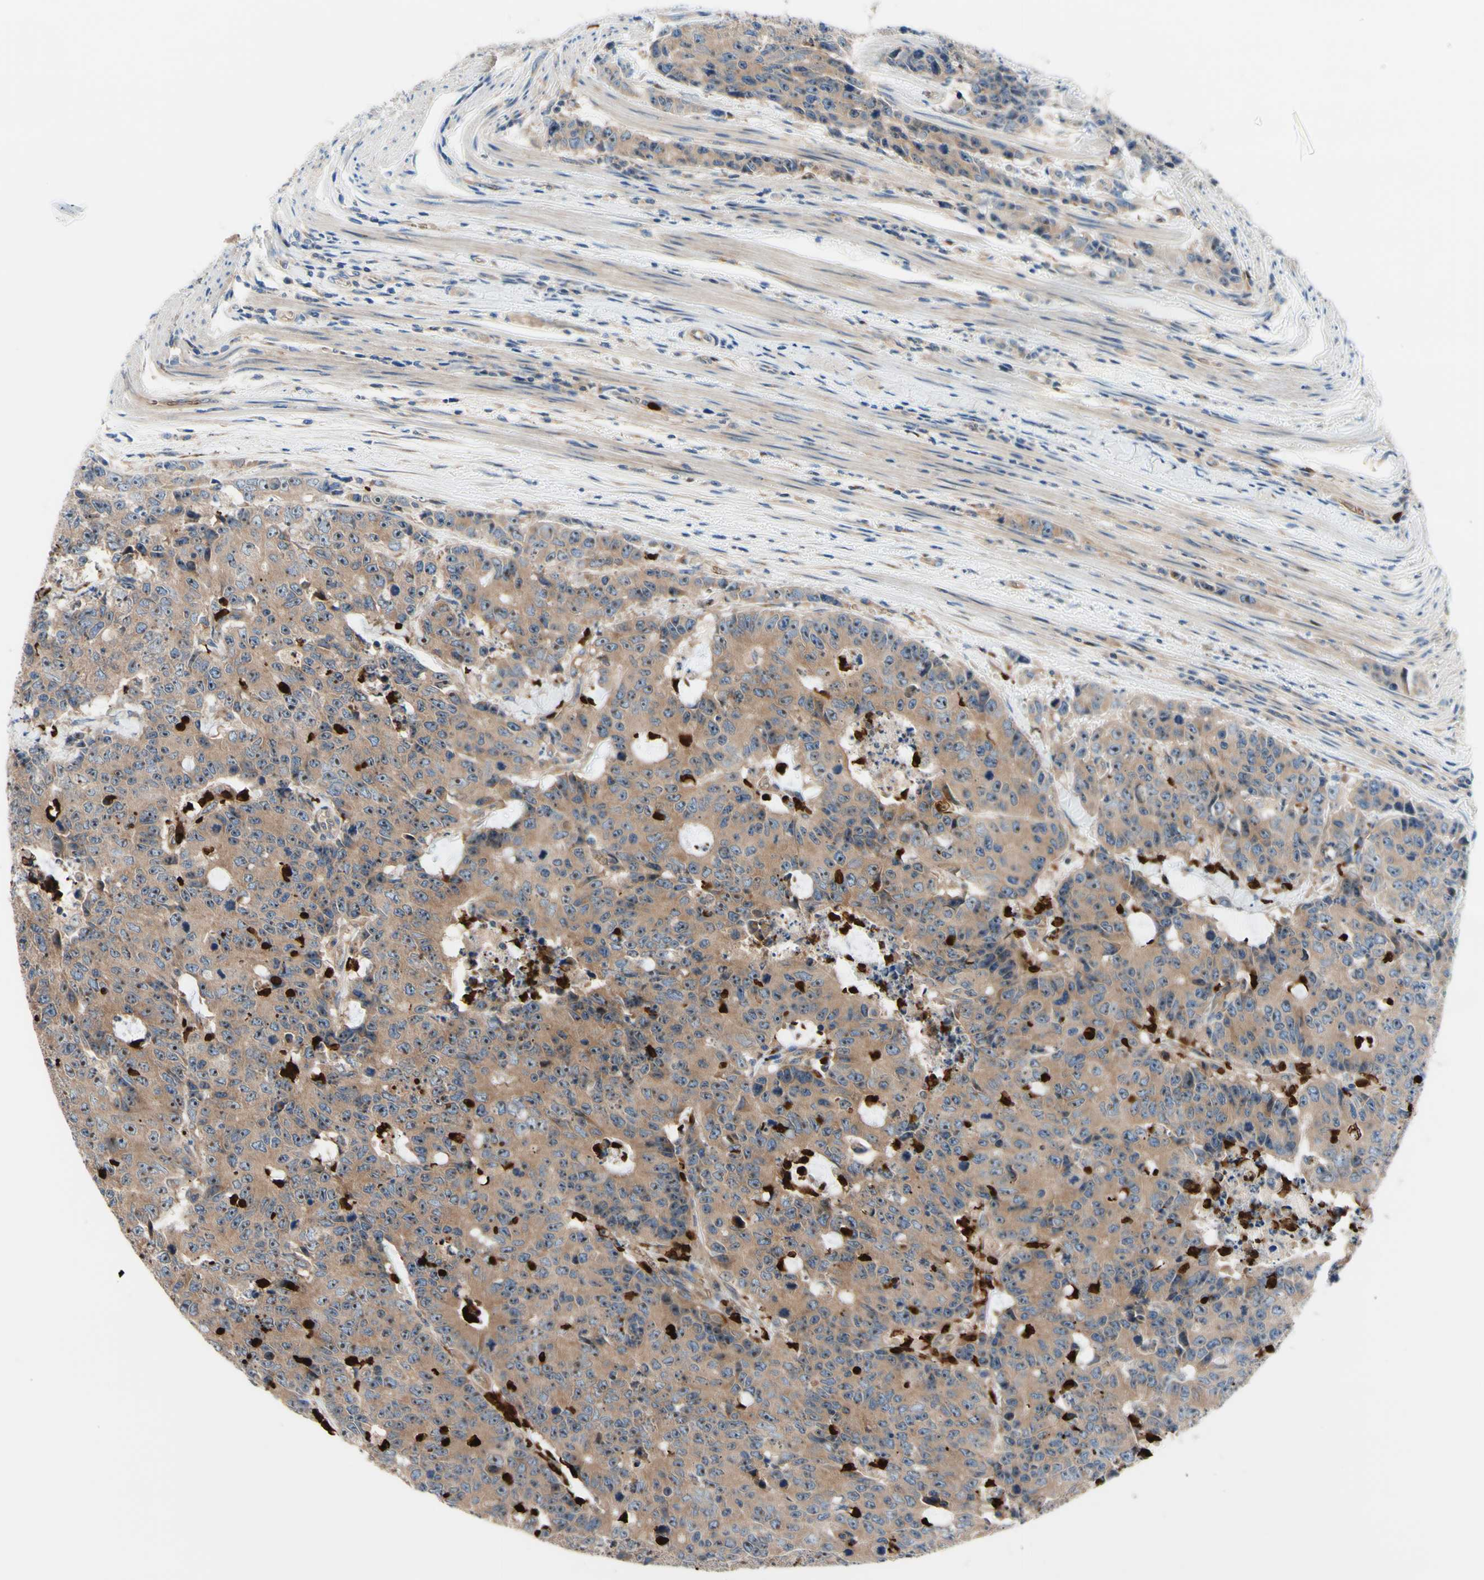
{"staining": {"intensity": "moderate", "quantity": ">75%", "location": "cytoplasmic/membranous,nuclear"}, "tissue": "colorectal cancer", "cell_type": "Tumor cells", "image_type": "cancer", "snomed": [{"axis": "morphology", "description": "Adenocarcinoma, NOS"}, {"axis": "topography", "description": "Colon"}], "caption": "An immunohistochemistry image of neoplastic tissue is shown. Protein staining in brown labels moderate cytoplasmic/membranous and nuclear positivity in adenocarcinoma (colorectal) within tumor cells. Nuclei are stained in blue.", "gene": "USP9X", "patient": {"sex": "female", "age": 86}}